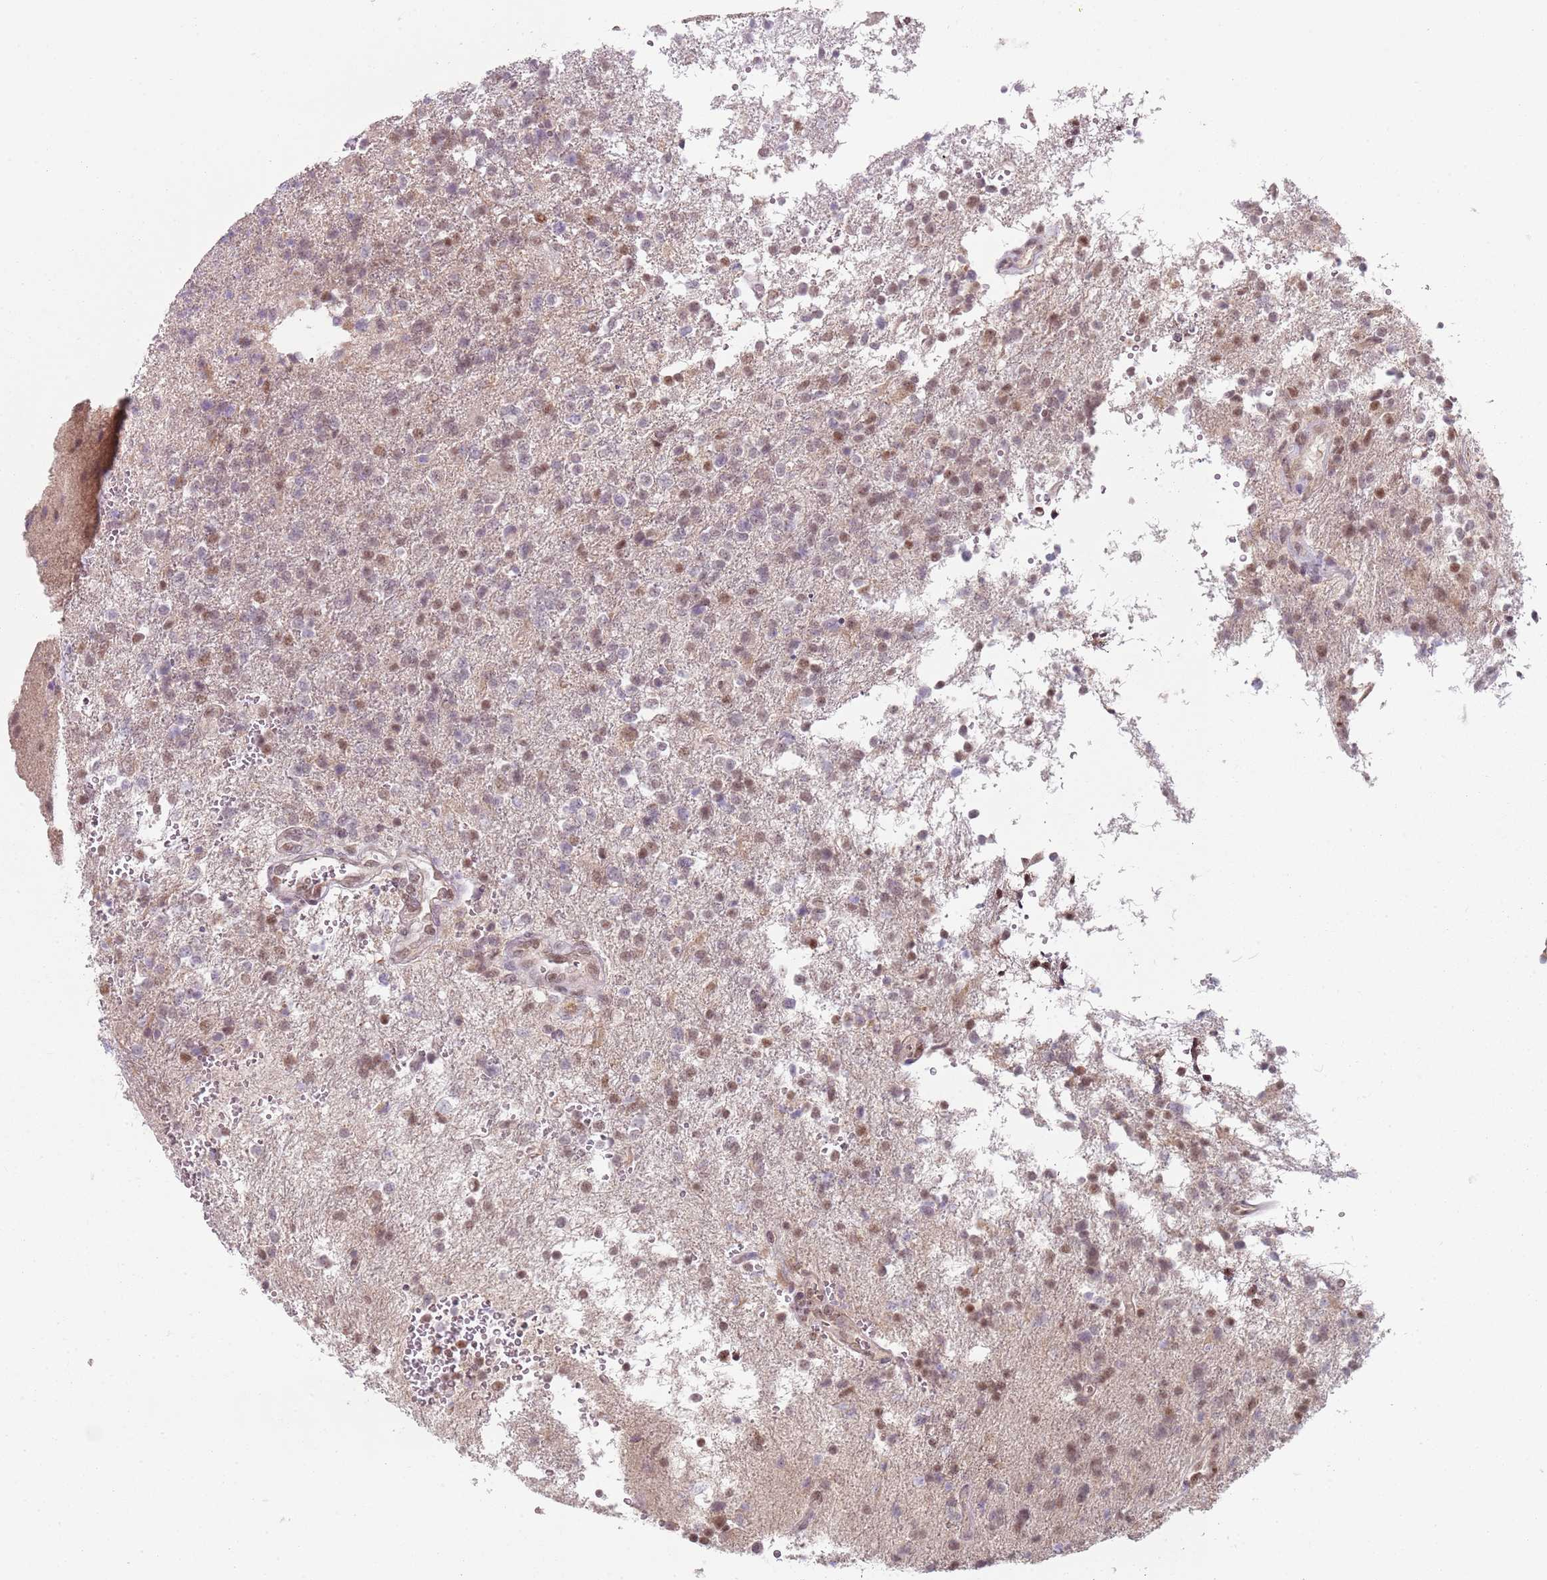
{"staining": {"intensity": "weak", "quantity": "25%-75%", "location": "nuclear"}, "tissue": "glioma", "cell_type": "Tumor cells", "image_type": "cancer", "snomed": [{"axis": "morphology", "description": "Glioma, malignant, High grade"}, {"axis": "topography", "description": "Brain"}], "caption": "Immunohistochemistry micrograph of neoplastic tissue: human malignant glioma (high-grade) stained using immunohistochemistry (IHC) exhibits low levels of weak protein expression localized specifically in the nuclear of tumor cells, appearing as a nuclear brown color.", "gene": "SMARCAL1", "patient": {"sex": "male", "age": 56}}